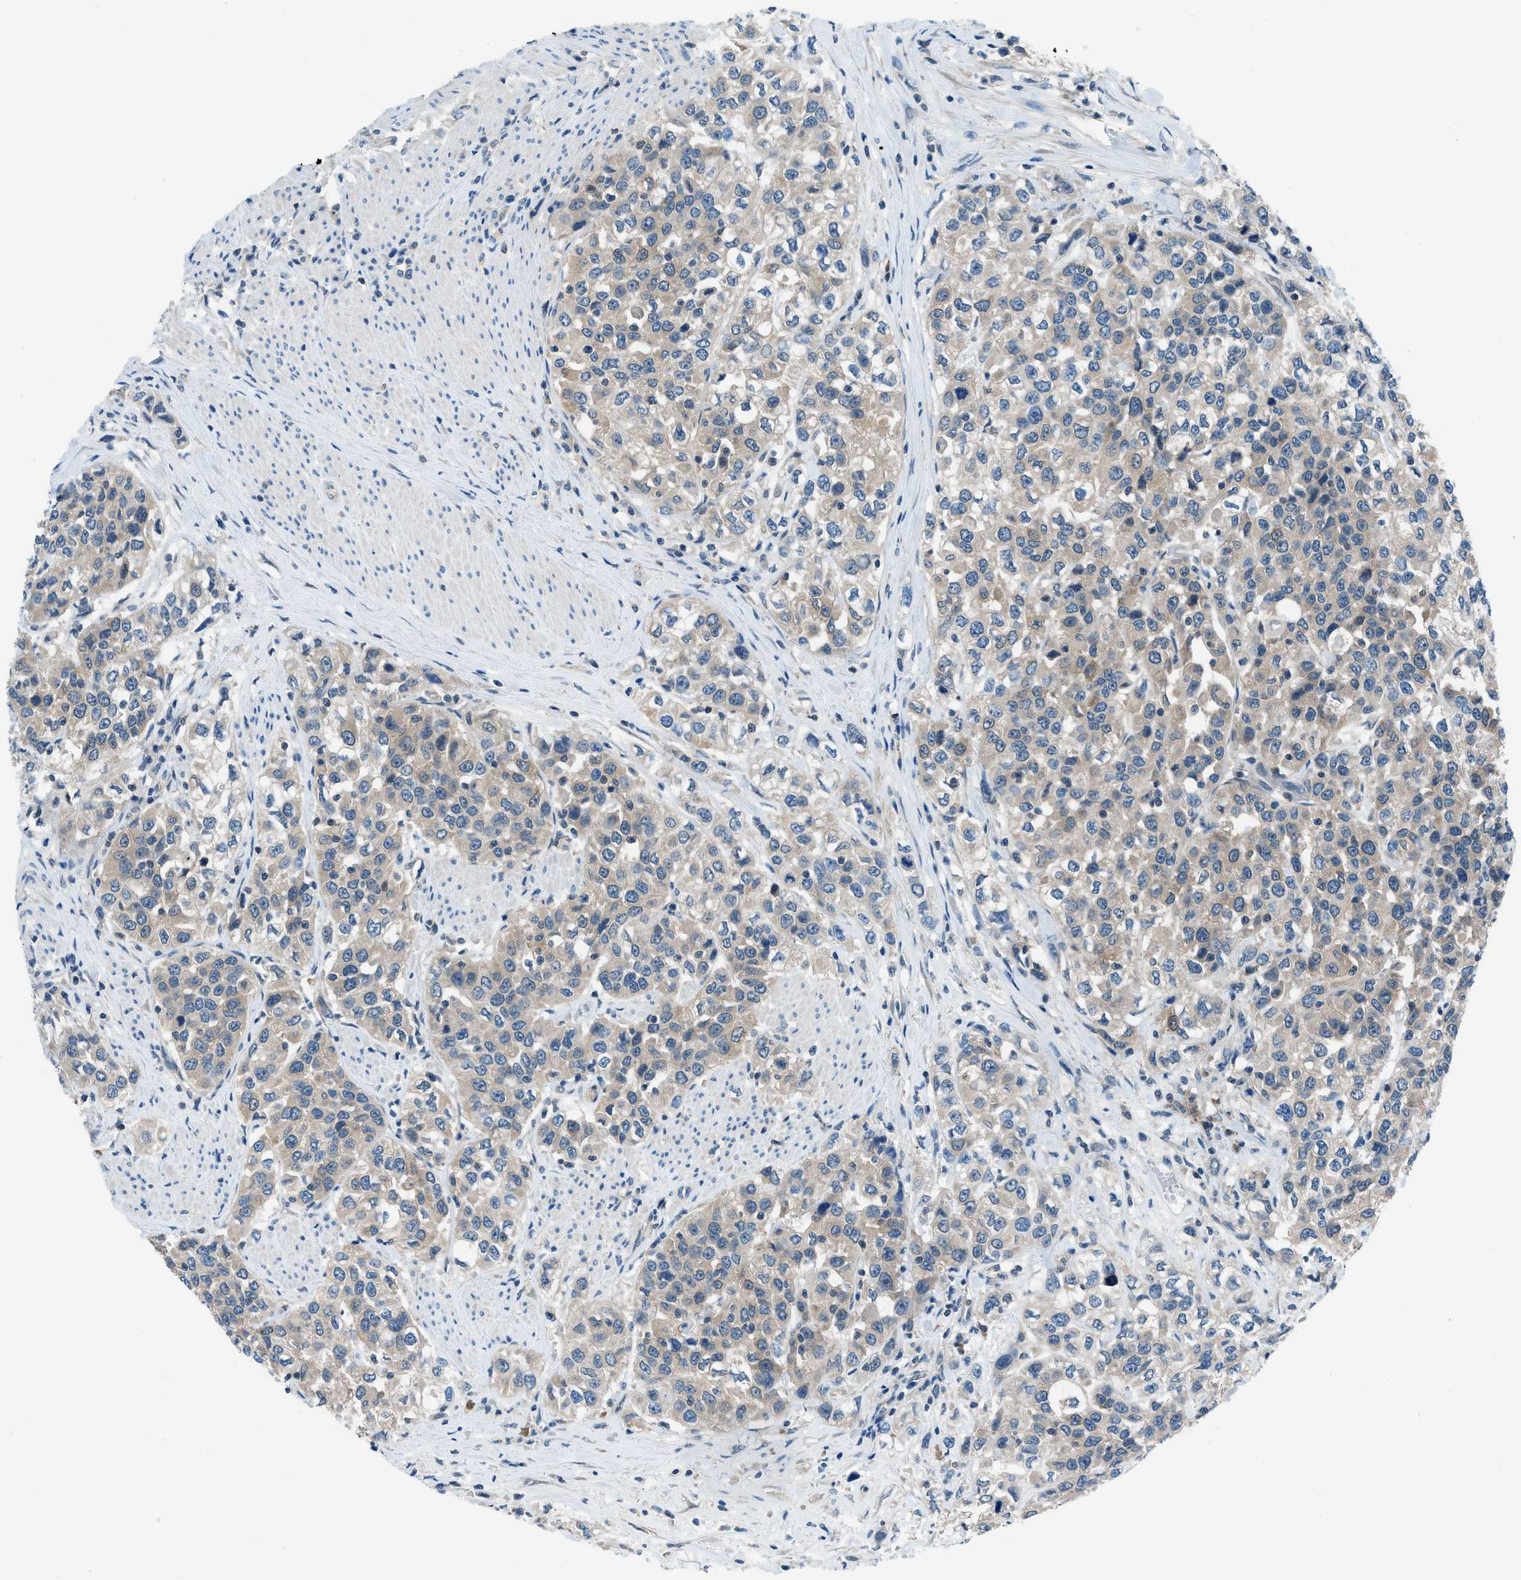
{"staining": {"intensity": "negative", "quantity": "none", "location": "none"}, "tissue": "urothelial cancer", "cell_type": "Tumor cells", "image_type": "cancer", "snomed": [{"axis": "morphology", "description": "Urothelial carcinoma, High grade"}, {"axis": "topography", "description": "Urinary bladder"}], "caption": "High power microscopy histopathology image of an immunohistochemistry (IHC) micrograph of urothelial cancer, revealing no significant staining in tumor cells. The staining is performed using DAB (3,3'-diaminobenzidine) brown chromogen with nuclei counter-stained in using hematoxylin.", "gene": "ACP1", "patient": {"sex": "female", "age": 80}}